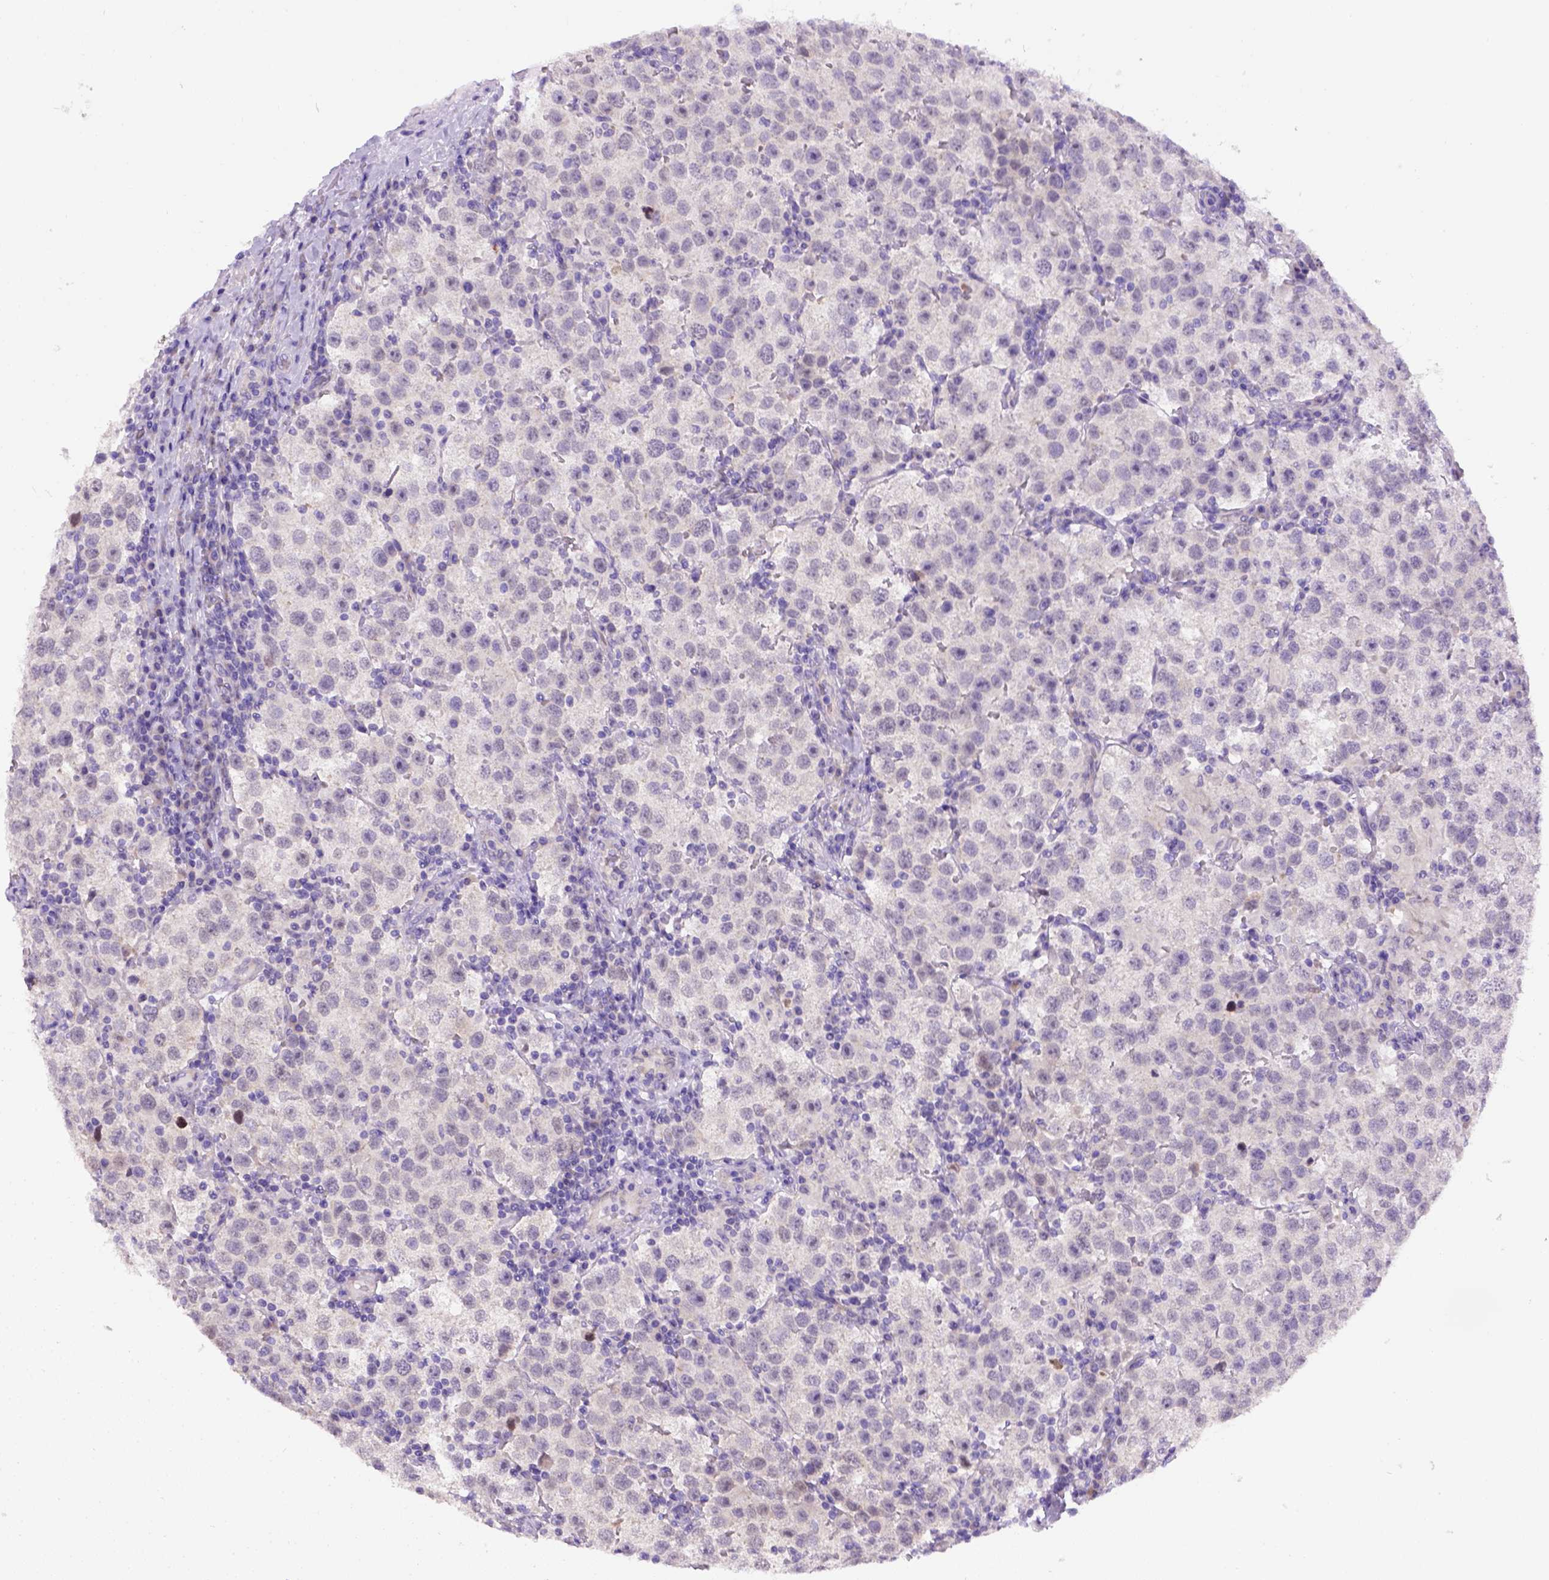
{"staining": {"intensity": "weak", "quantity": "<25%", "location": "cytoplasmic/membranous"}, "tissue": "testis cancer", "cell_type": "Tumor cells", "image_type": "cancer", "snomed": [{"axis": "morphology", "description": "Seminoma, NOS"}, {"axis": "topography", "description": "Testis"}], "caption": "This is an IHC histopathology image of human testis cancer. There is no expression in tumor cells.", "gene": "NEK5", "patient": {"sex": "male", "age": 37}}